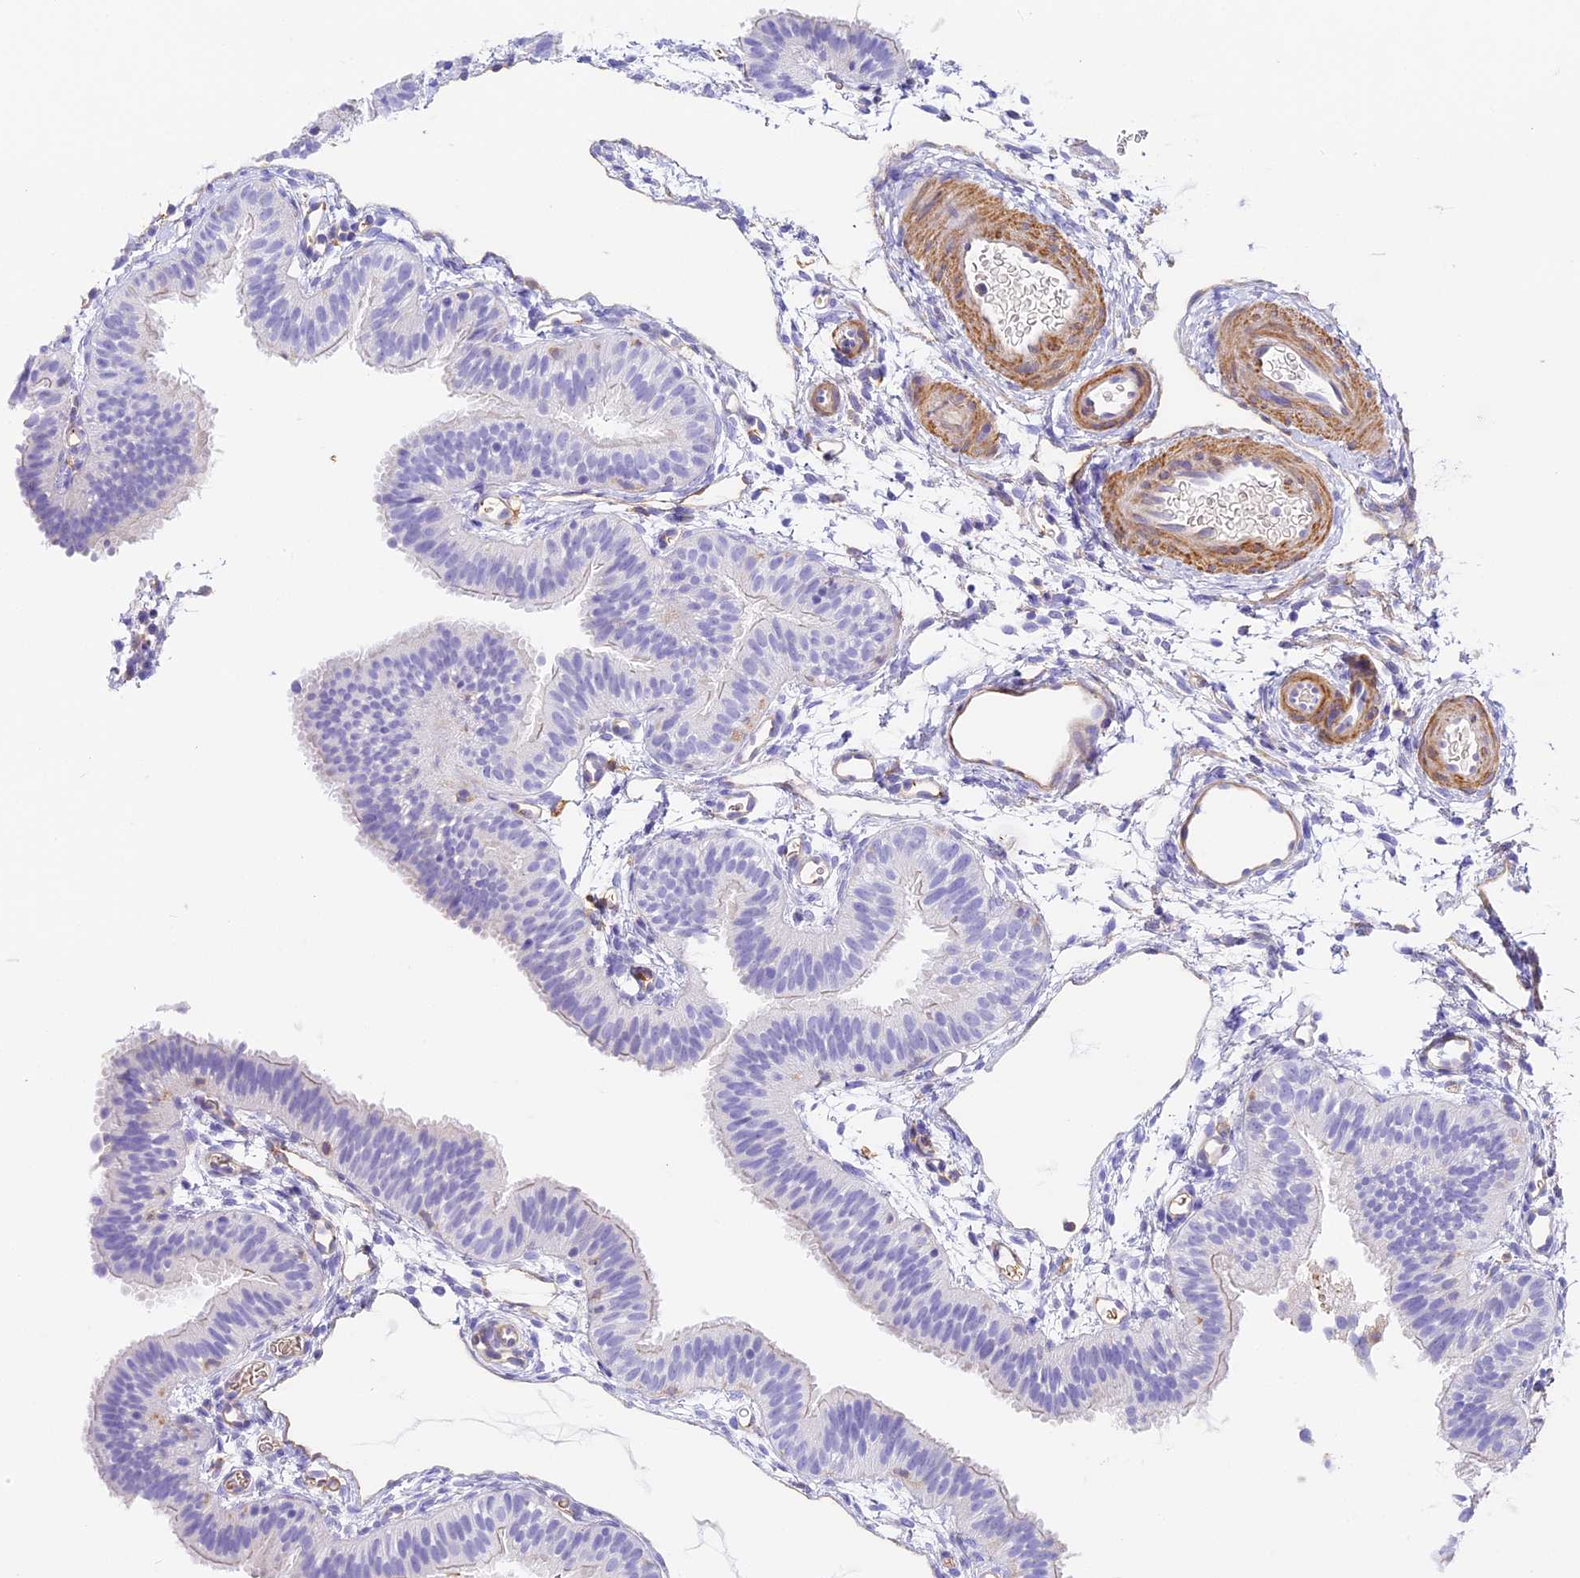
{"staining": {"intensity": "negative", "quantity": "none", "location": "none"}, "tissue": "fallopian tube", "cell_type": "Glandular cells", "image_type": "normal", "snomed": [{"axis": "morphology", "description": "Normal tissue, NOS"}, {"axis": "topography", "description": "Fallopian tube"}], "caption": "Image shows no protein positivity in glandular cells of unremarkable fallopian tube. (DAB immunohistochemistry, high magnification).", "gene": "HOMER3", "patient": {"sex": "female", "age": 35}}